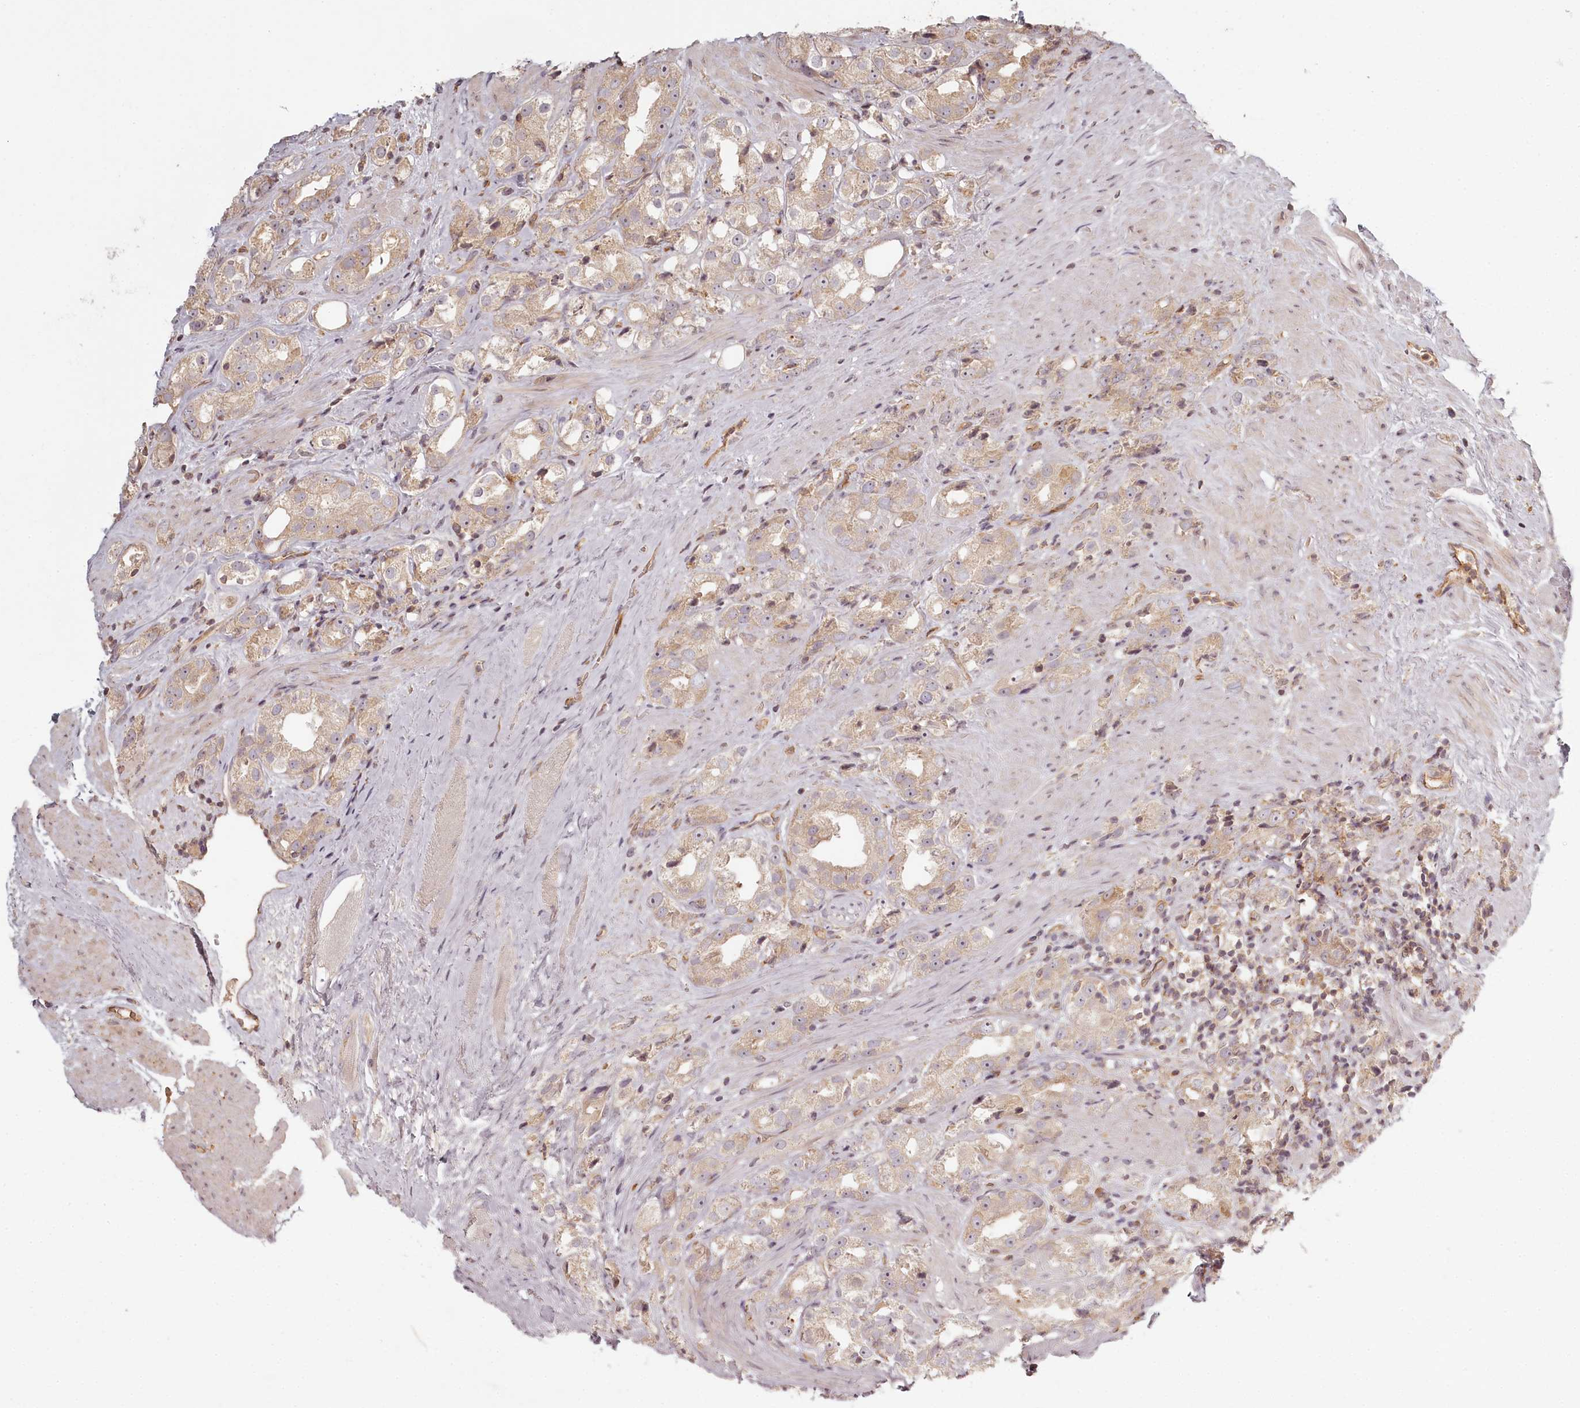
{"staining": {"intensity": "weak", "quantity": "25%-75%", "location": "cytoplasmic/membranous"}, "tissue": "prostate cancer", "cell_type": "Tumor cells", "image_type": "cancer", "snomed": [{"axis": "morphology", "description": "Adenocarcinoma, NOS"}, {"axis": "topography", "description": "Prostate"}], "caption": "A brown stain highlights weak cytoplasmic/membranous staining of a protein in prostate cancer tumor cells.", "gene": "TMIE", "patient": {"sex": "male", "age": 79}}